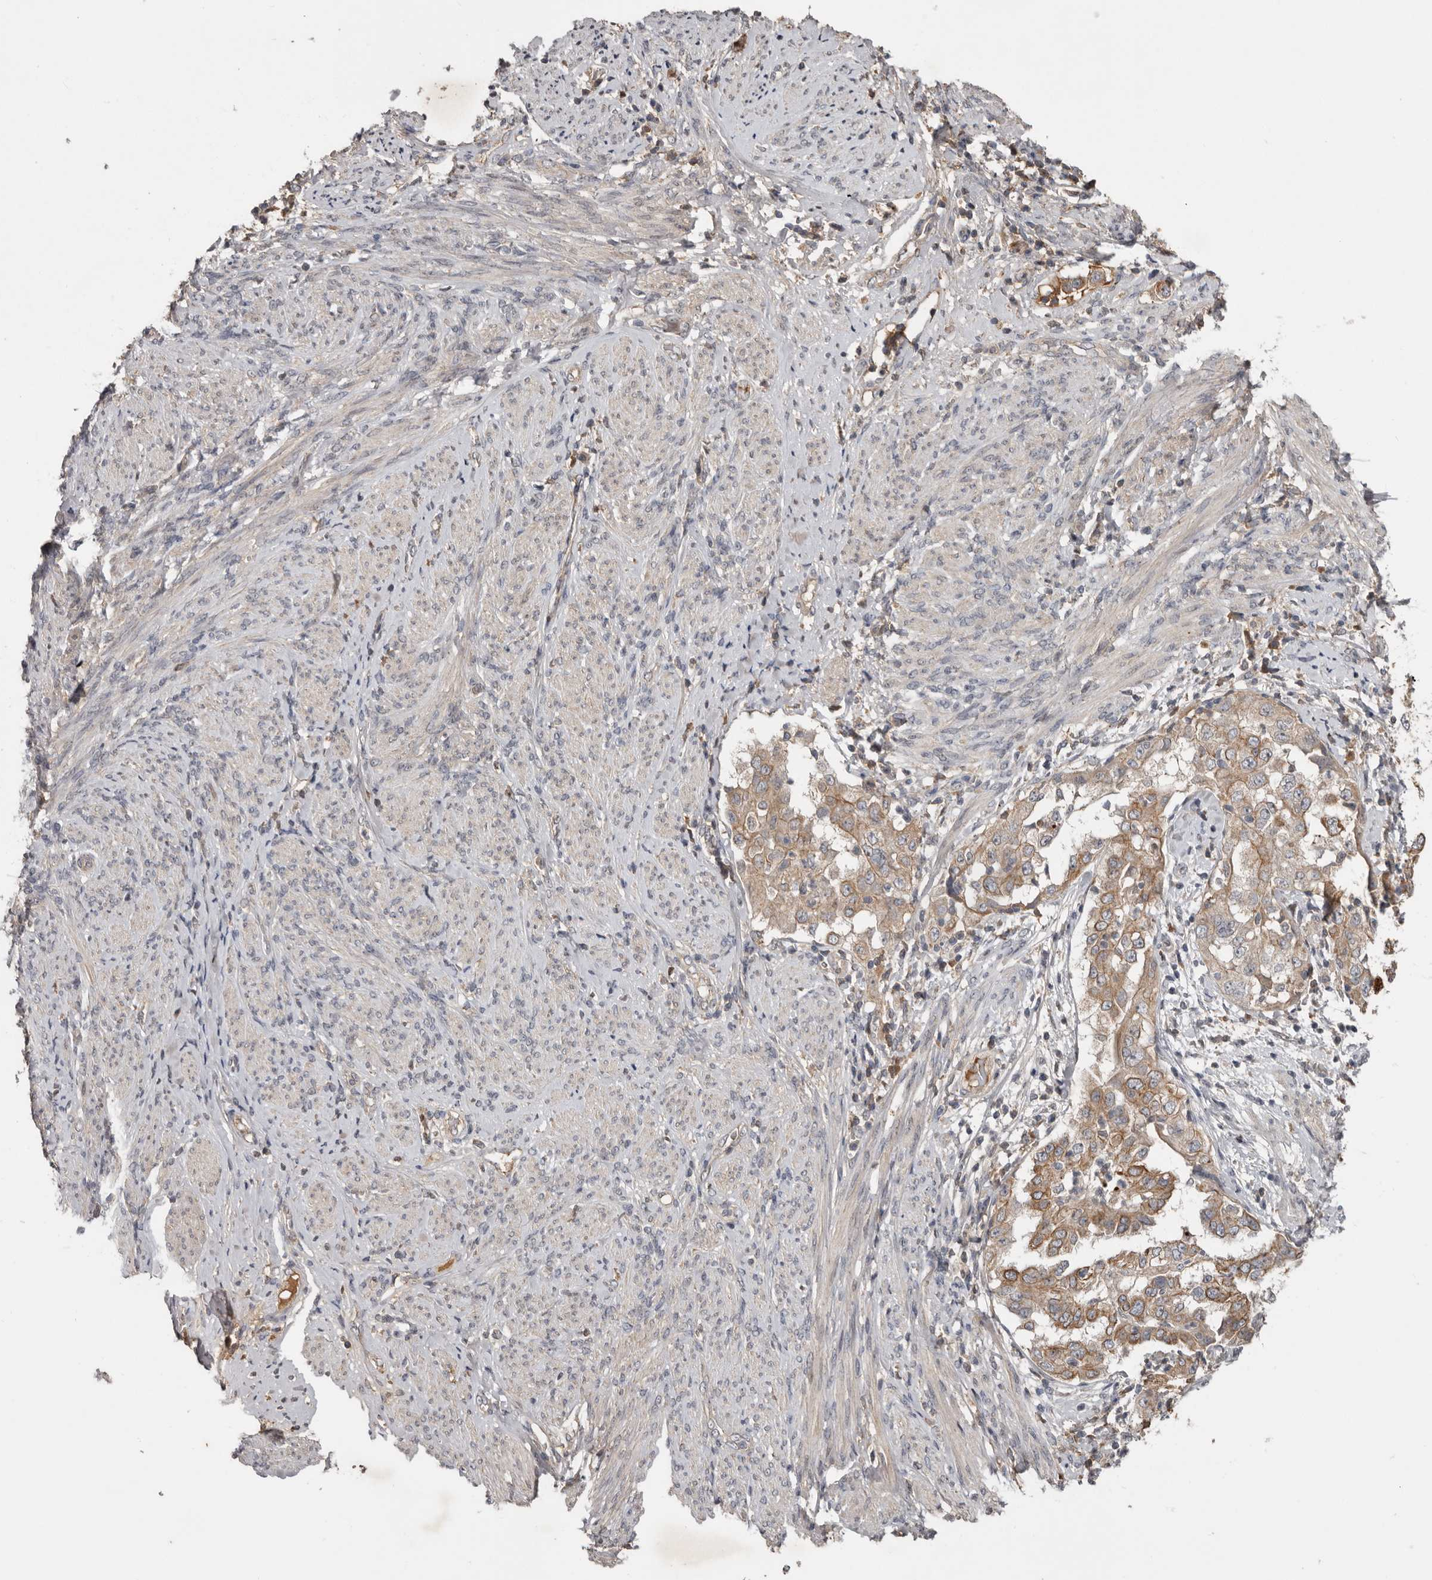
{"staining": {"intensity": "moderate", "quantity": ">75%", "location": "cytoplasmic/membranous"}, "tissue": "endometrial cancer", "cell_type": "Tumor cells", "image_type": "cancer", "snomed": [{"axis": "morphology", "description": "Adenocarcinoma, NOS"}, {"axis": "topography", "description": "Endometrium"}], "caption": "DAB (3,3'-diaminobenzidine) immunohistochemical staining of human adenocarcinoma (endometrial) shows moderate cytoplasmic/membranous protein positivity in about >75% of tumor cells. (IHC, brightfield microscopy, high magnification).", "gene": "NMUR1", "patient": {"sex": "female", "age": 85}}